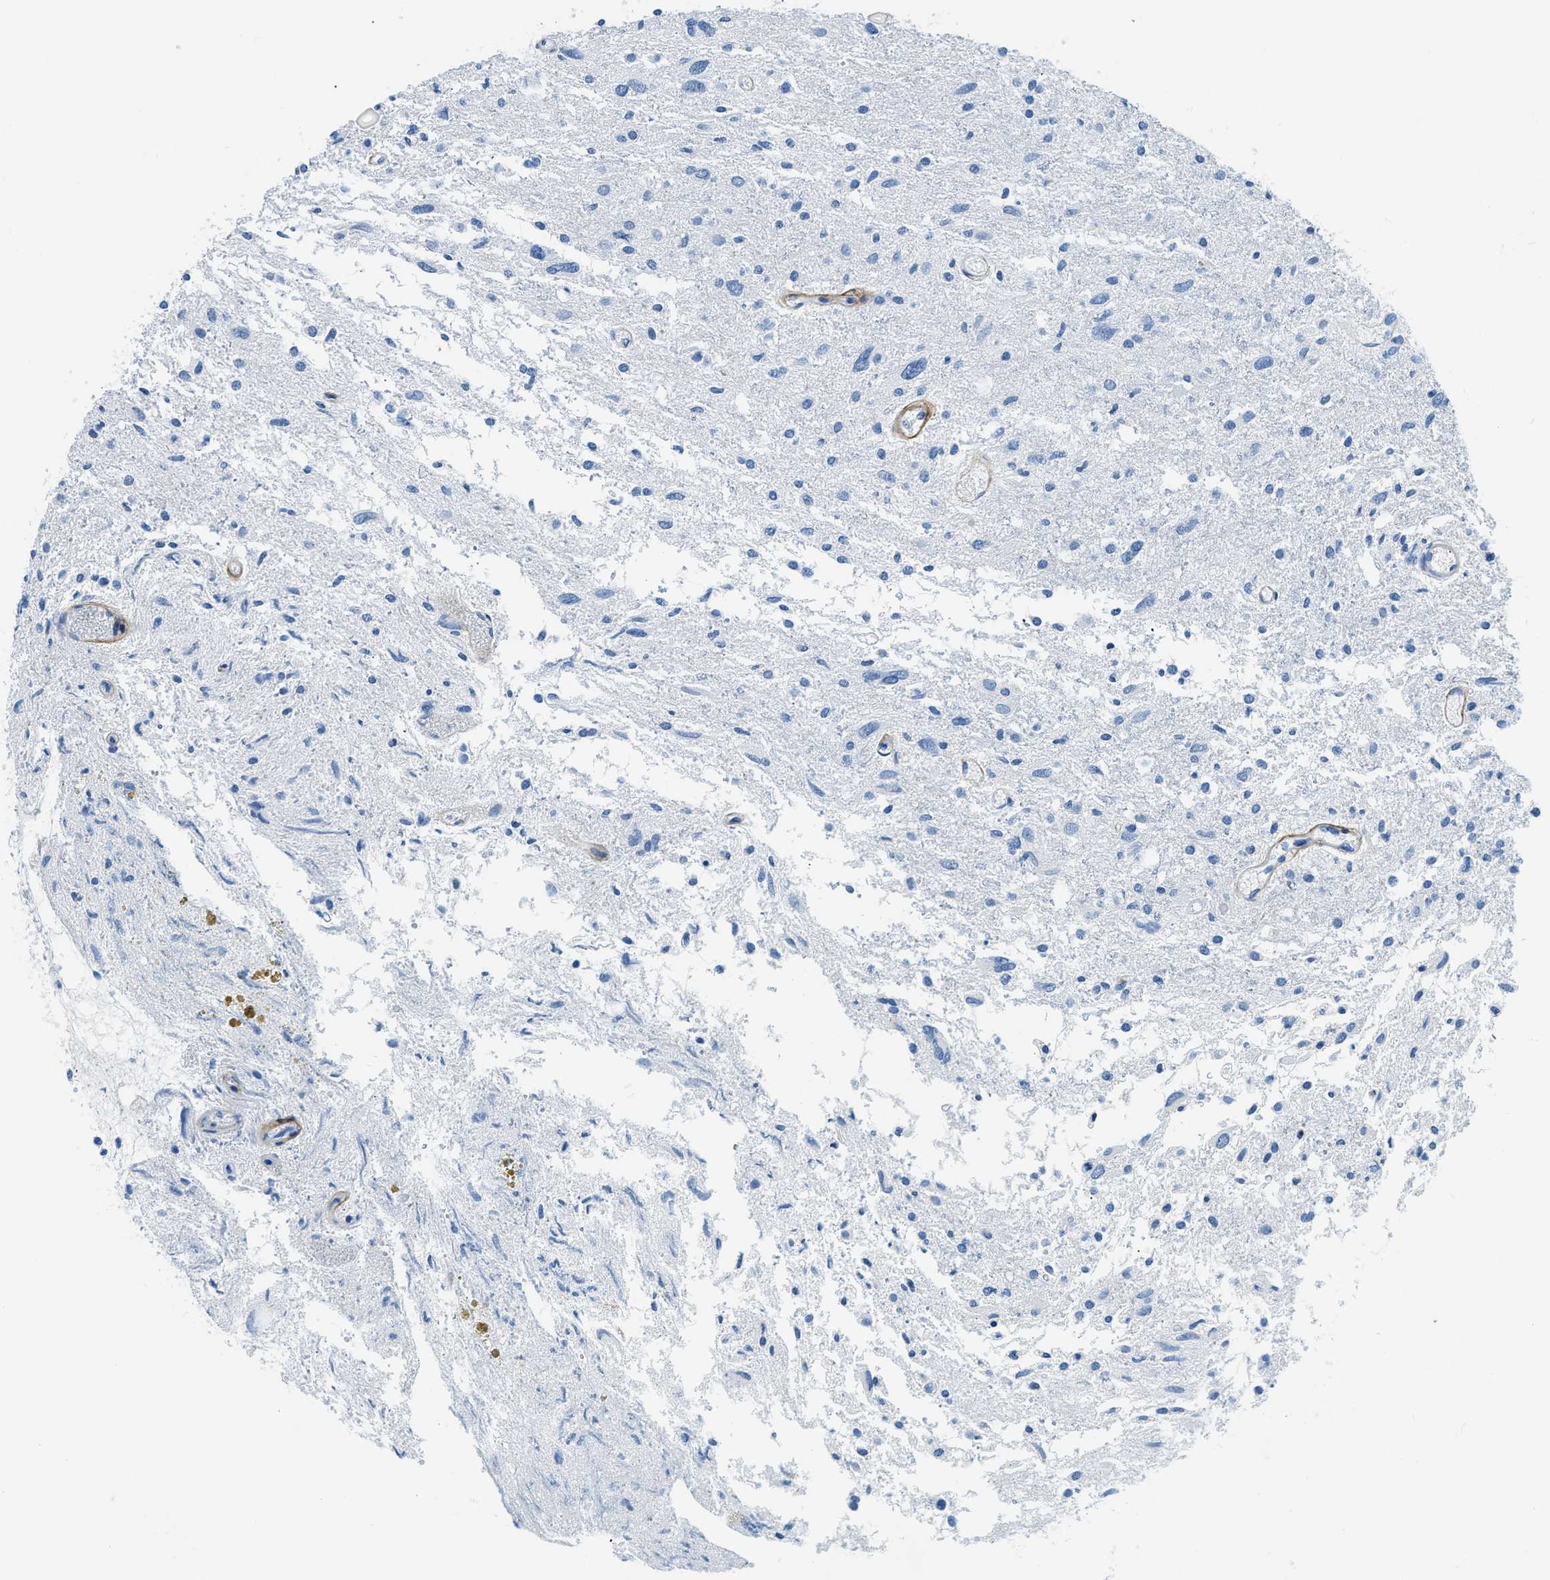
{"staining": {"intensity": "negative", "quantity": "none", "location": "none"}, "tissue": "glioma", "cell_type": "Tumor cells", "image_type": "cancer", "snomed": [{"axis": "morphology", "description": "Glioma, malignant, High grade"}, {"axis": "topography", "description": "Brain"}], "caption": "The immunohistochemistry image has no significant expression in tumor cells of malignant glioma (high-grade) tissue.", "gene": "COL15A1", "patient": {"sex": "female", "age": 59}}